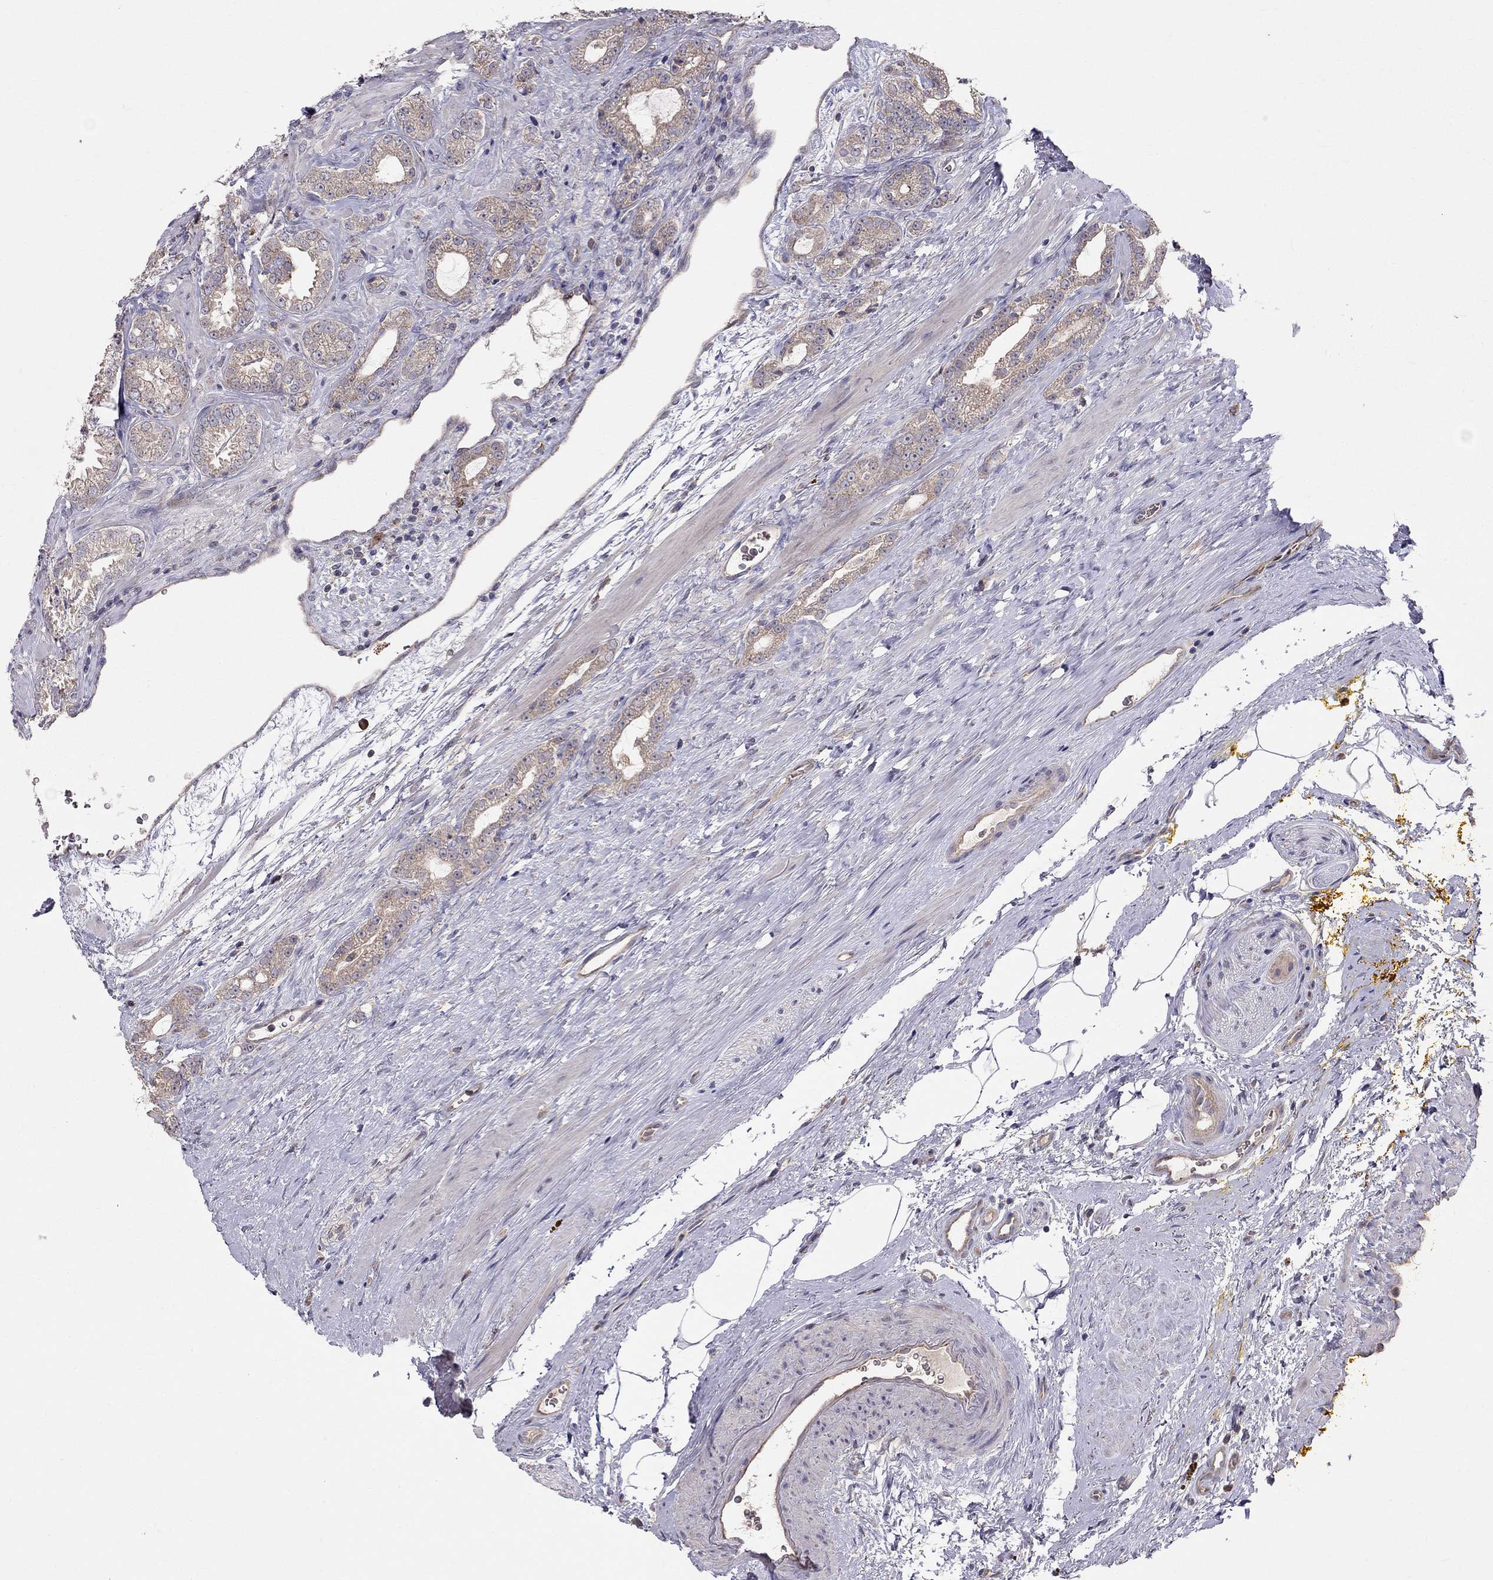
{"staining": {"intensity": "weak", "quantity": ">75%", "location": "cytoplasmic/membranous"}, "tissue": "prostate cancer", "cell_type": "Tumor cells", "image_type": "cancer", "snomed": [{"axis": "morphology", "description": "Adenocarcinoma, NOS"}, {"axis": "topography", "description": "Prostate"}], "caption": "The micrograph displays immunohistochemical staining of prostate adenocarcinoma. There is weak cytoplasmic/membranous positivity is present in approximately >75% of tumor cells.", "gene": "PIK3CG", "patient": {"sex": "male", "age": 67}}